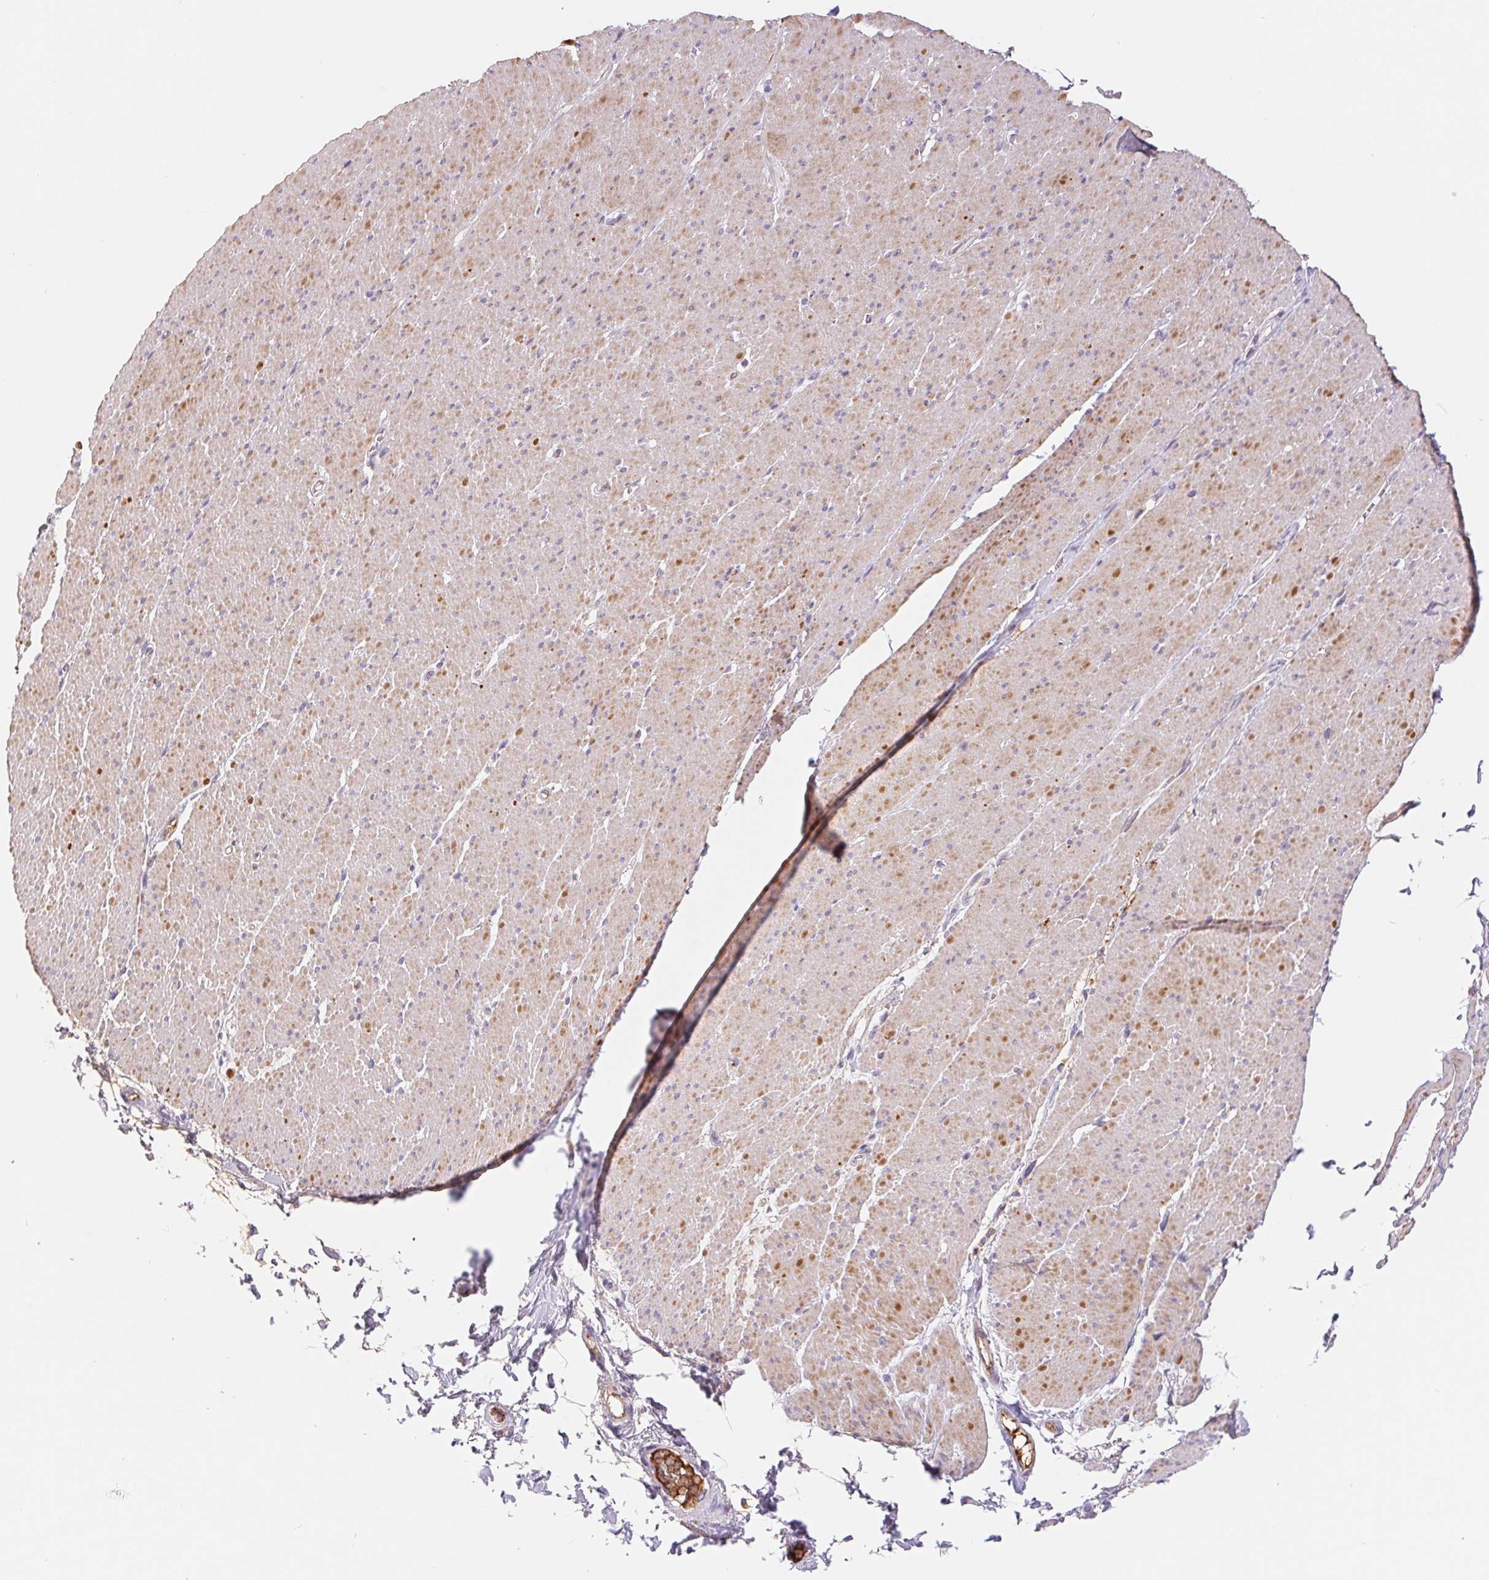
{"staining": {"intensity": "moderate", "quantity": "25%-75%", "location": "cytoplasmic/membranous"}, "tissue": "smooth muscle", "cell_type": "Smooth muscle cells", "image_type": "normal", "snomed": [{"axis": "morphology", "description": "Normal tissue, NOS"}, {"axis": "topography", "description": "Smooth muscle"}, {"axis": "topography", "description": "Rectum"}], "caption": "Smooth muscle cells demonstrate medium levels of moderate cytoplasmic/membranous staining in approximately 25%-75% of cells in benign human smooth muscle.", "gene": "EMC6", "patient": {"sex": "male", "age": 53}}